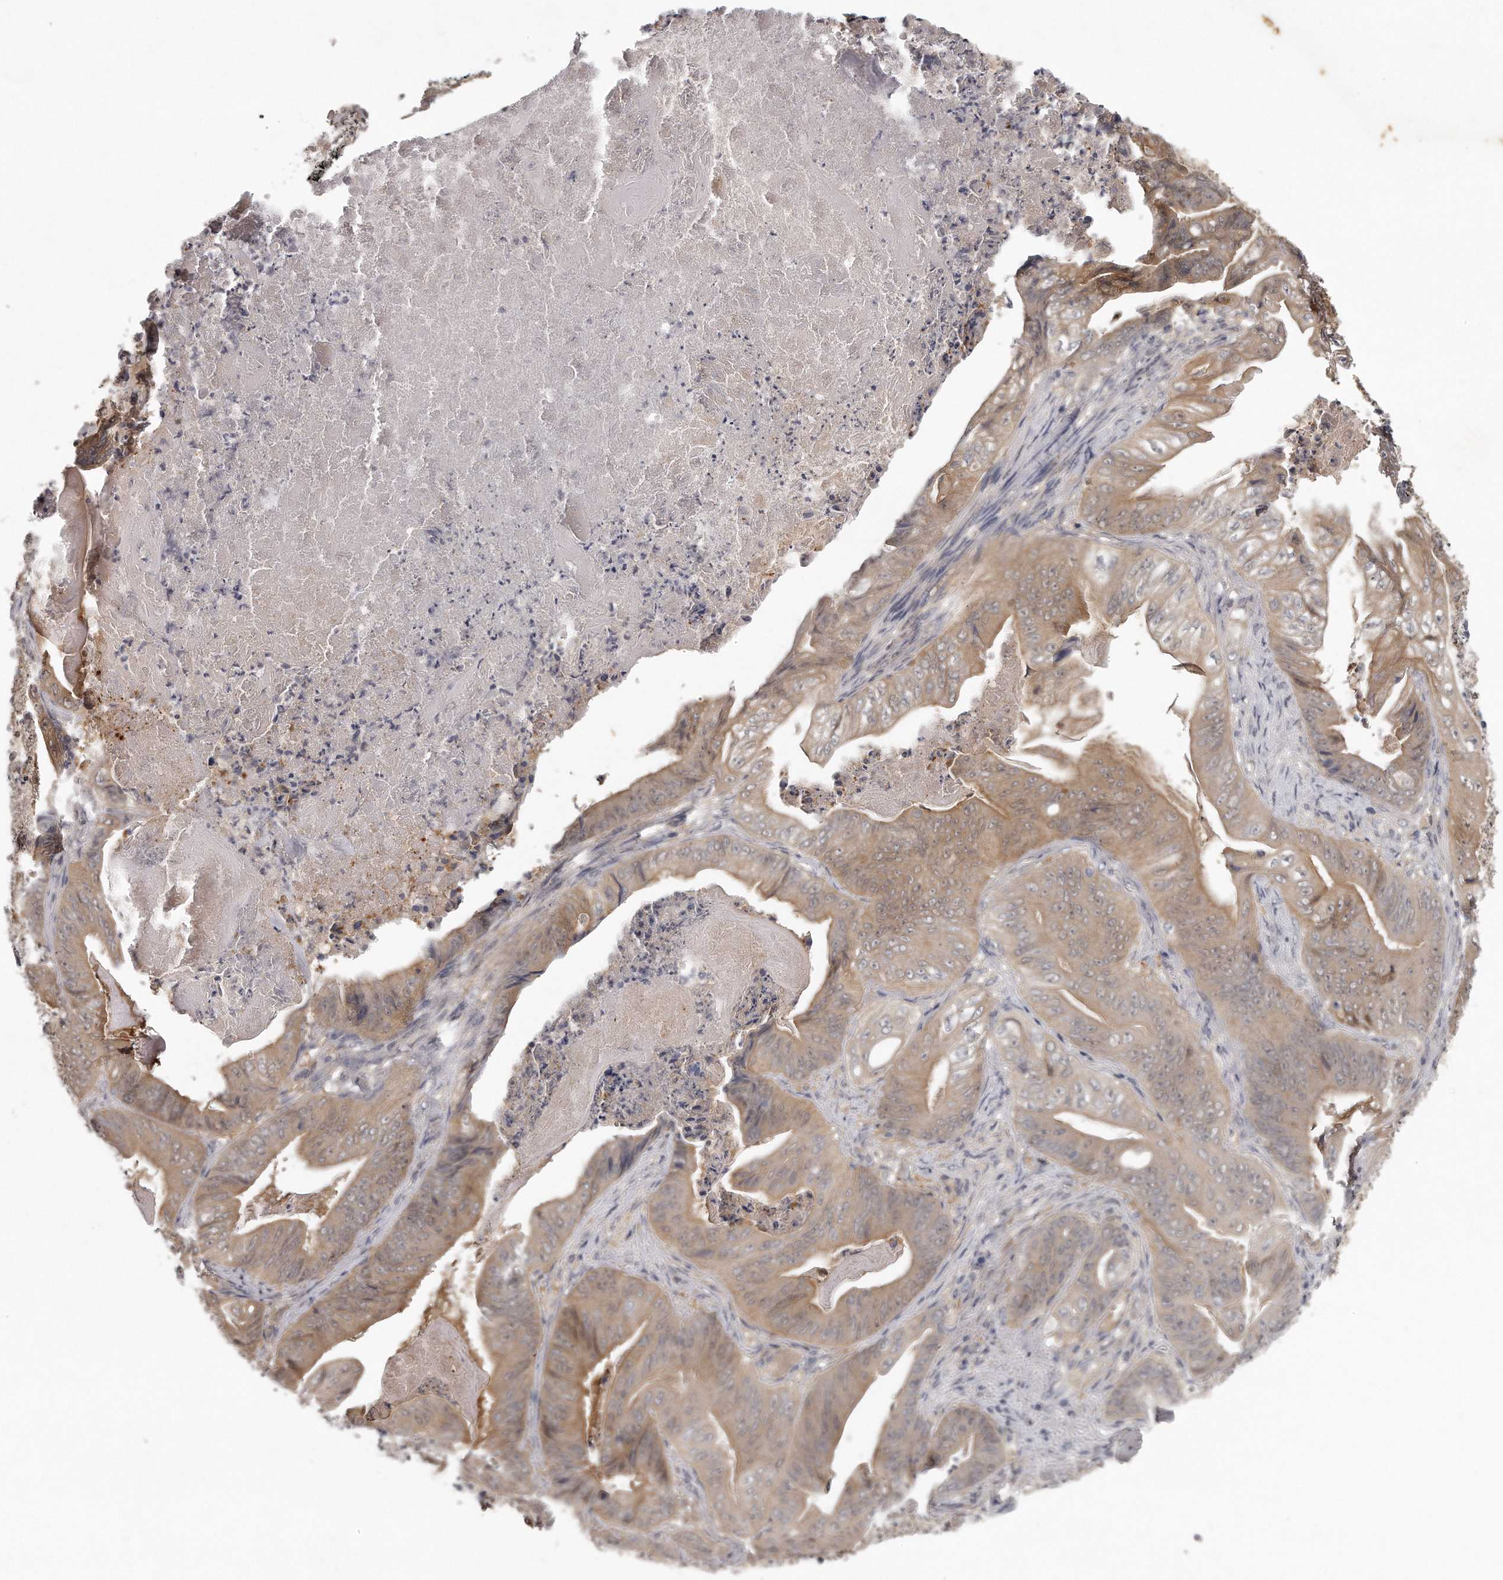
{"staining": {"intensity": "moderate", "quantity": ">75%", "location": "cytoplasmic/membranous"}, "tissue": "stomach cancer", "cell_type": "Tumor cells", "image_type": "cancer", "snomed": [{"axis": "morphology", "description": "Adenocarcinoma, NOS"}, {"axis": "topography", "description": "Stomach"}], "caption": "The immunohistochemical stain highlights moderate cytoplasmic/membranous positivity in tumor cells of stomach adenocarcinoma tissue.", "gene": "GGCT", "patient": {"sex": "female", "age": 73}}